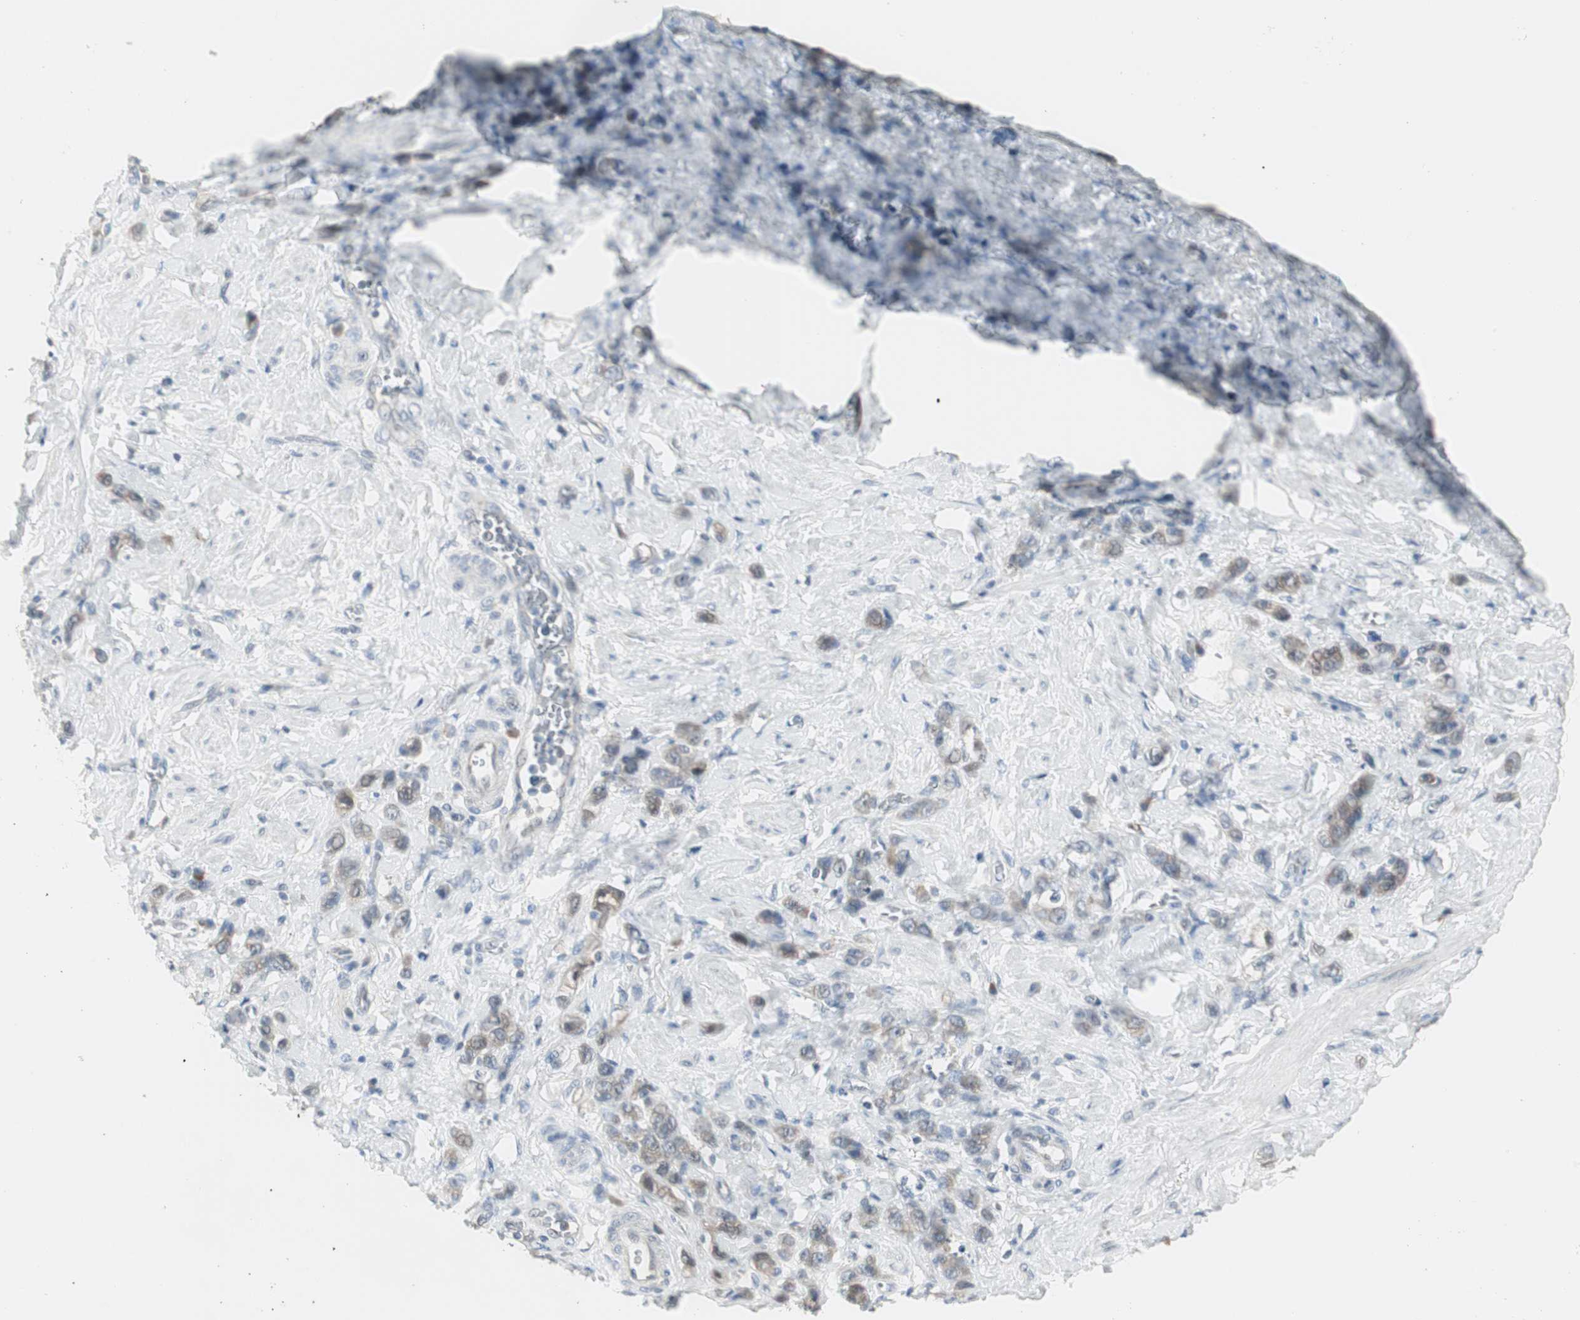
{"staining": {"intensity": "moderate", "quantity": "25%-75%", "location": "cytoplasmic/membranous"}, "tissue": "stomach cancer", "cell_type": "Tumor cells", "image_type": "cancer", "snomed": [{"axis": "morphology", "description": "Adenocarcinoma, NOS"}, {"axis": "topography", "description": "Stomach"}], "caption": "Moderate cytoplasmic/membranous positivity is seen in approximately 25%-75% of tumor cells in stomach cancer. (DAB (3,3'-diaminobenzidine) IHC, brown staining for protein, blue staining for nuclei).", "gene": "PDZK1", "patient": {"sex": "male", "age": 82}}